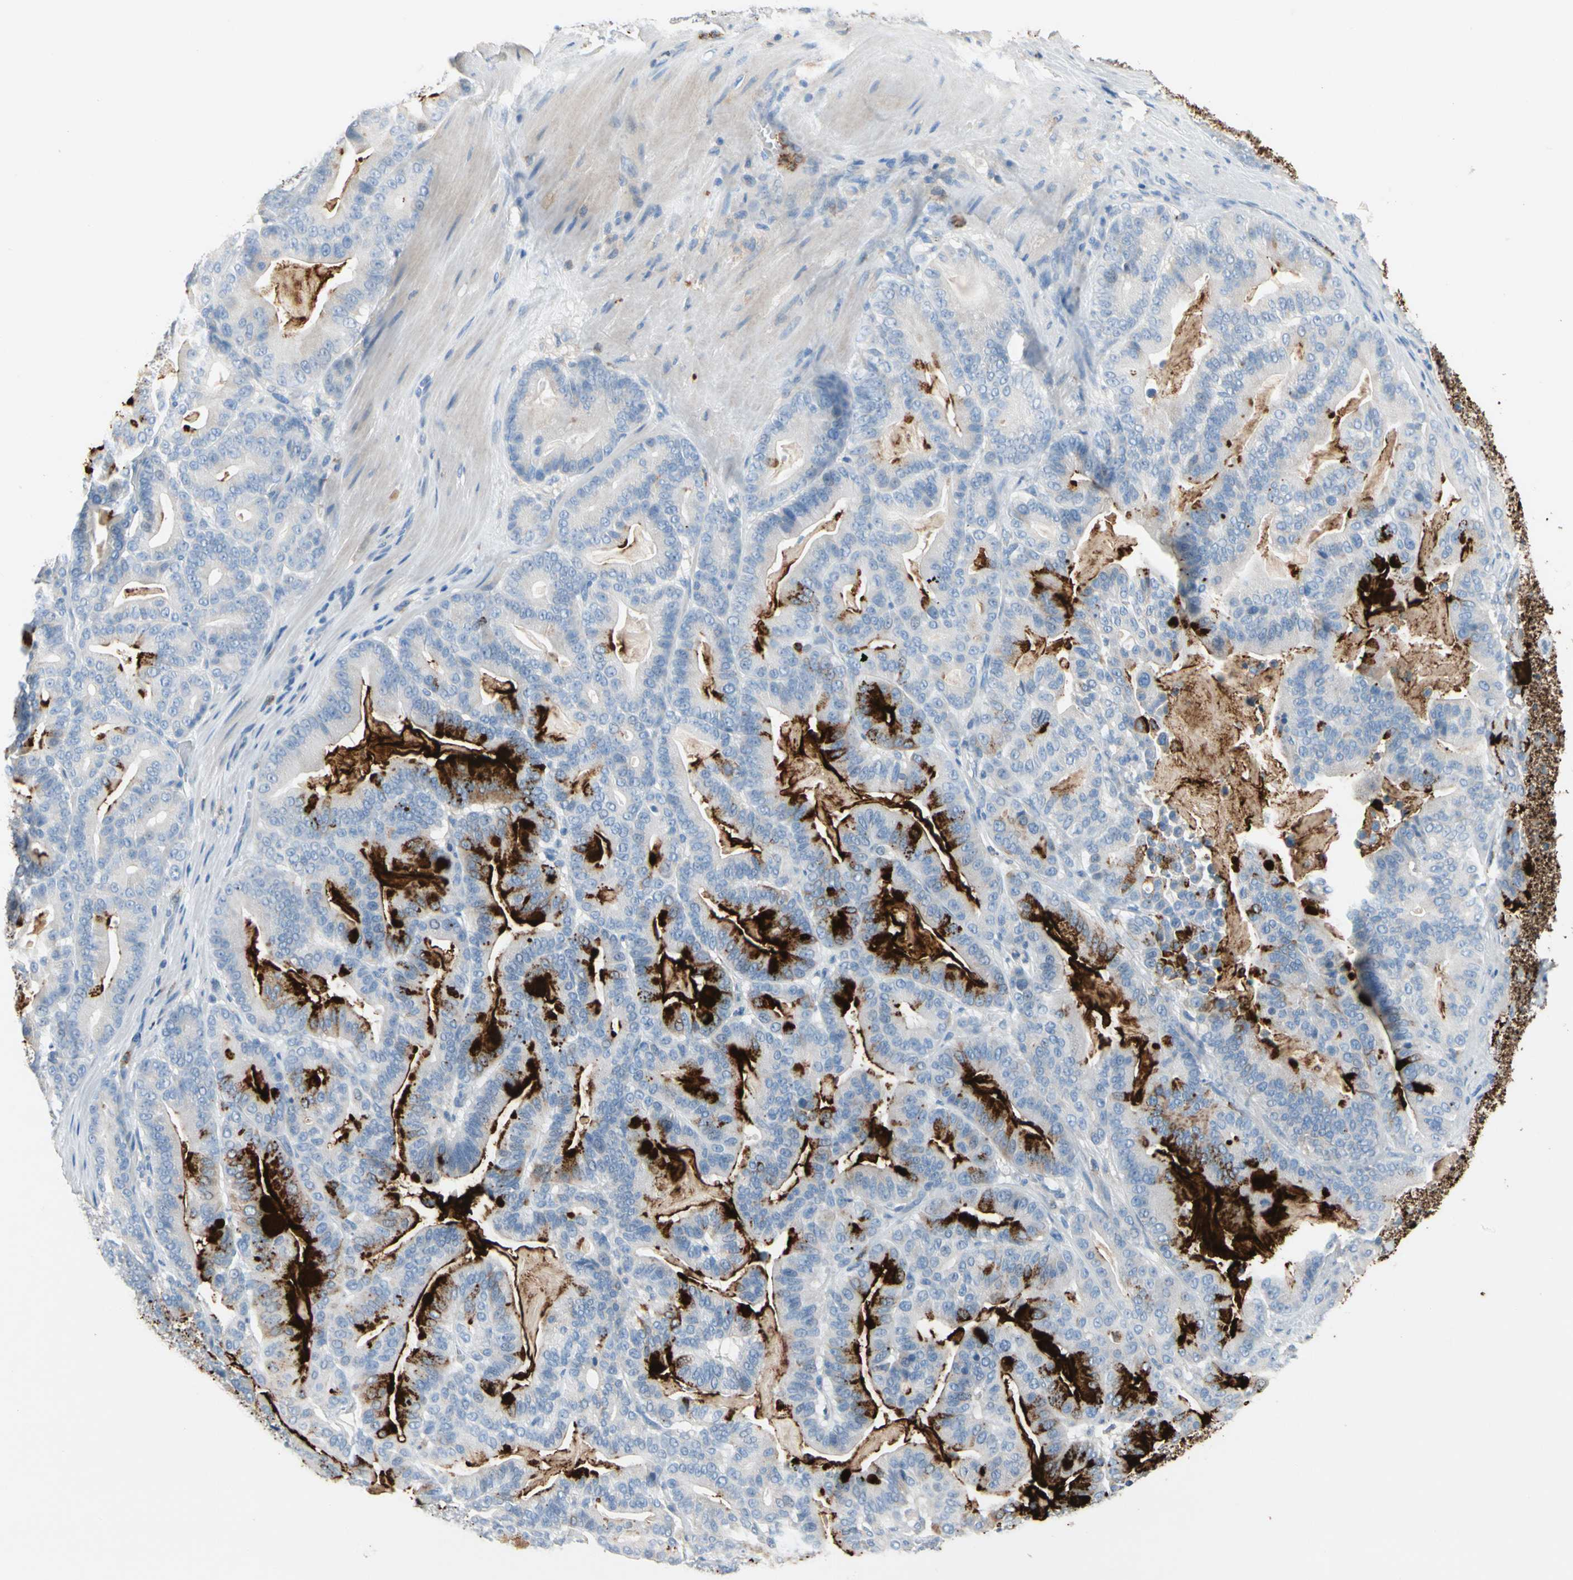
{"staining": {"intensity": "strong", "quantity": "<25%", "location": "cytoplasmic/membranous"}, "tissue": "pancreatic cancer", "cell_type": "Tumor cells", "image_type": "cancer", "snomed": [{"axis": "morphology", "description": "Adenocarcinoma, NOS"}, {"axis": "topography", "description": "Pancreas"}], "caption": "About <25% of tumor cells in human pancreatic cancer show strong cytoplasmic/membranous protein positivity as visualized by brown immunohistochemical staining.", "gene": "CLEC4A", "patient": {"sex": "male", "age": 63}}